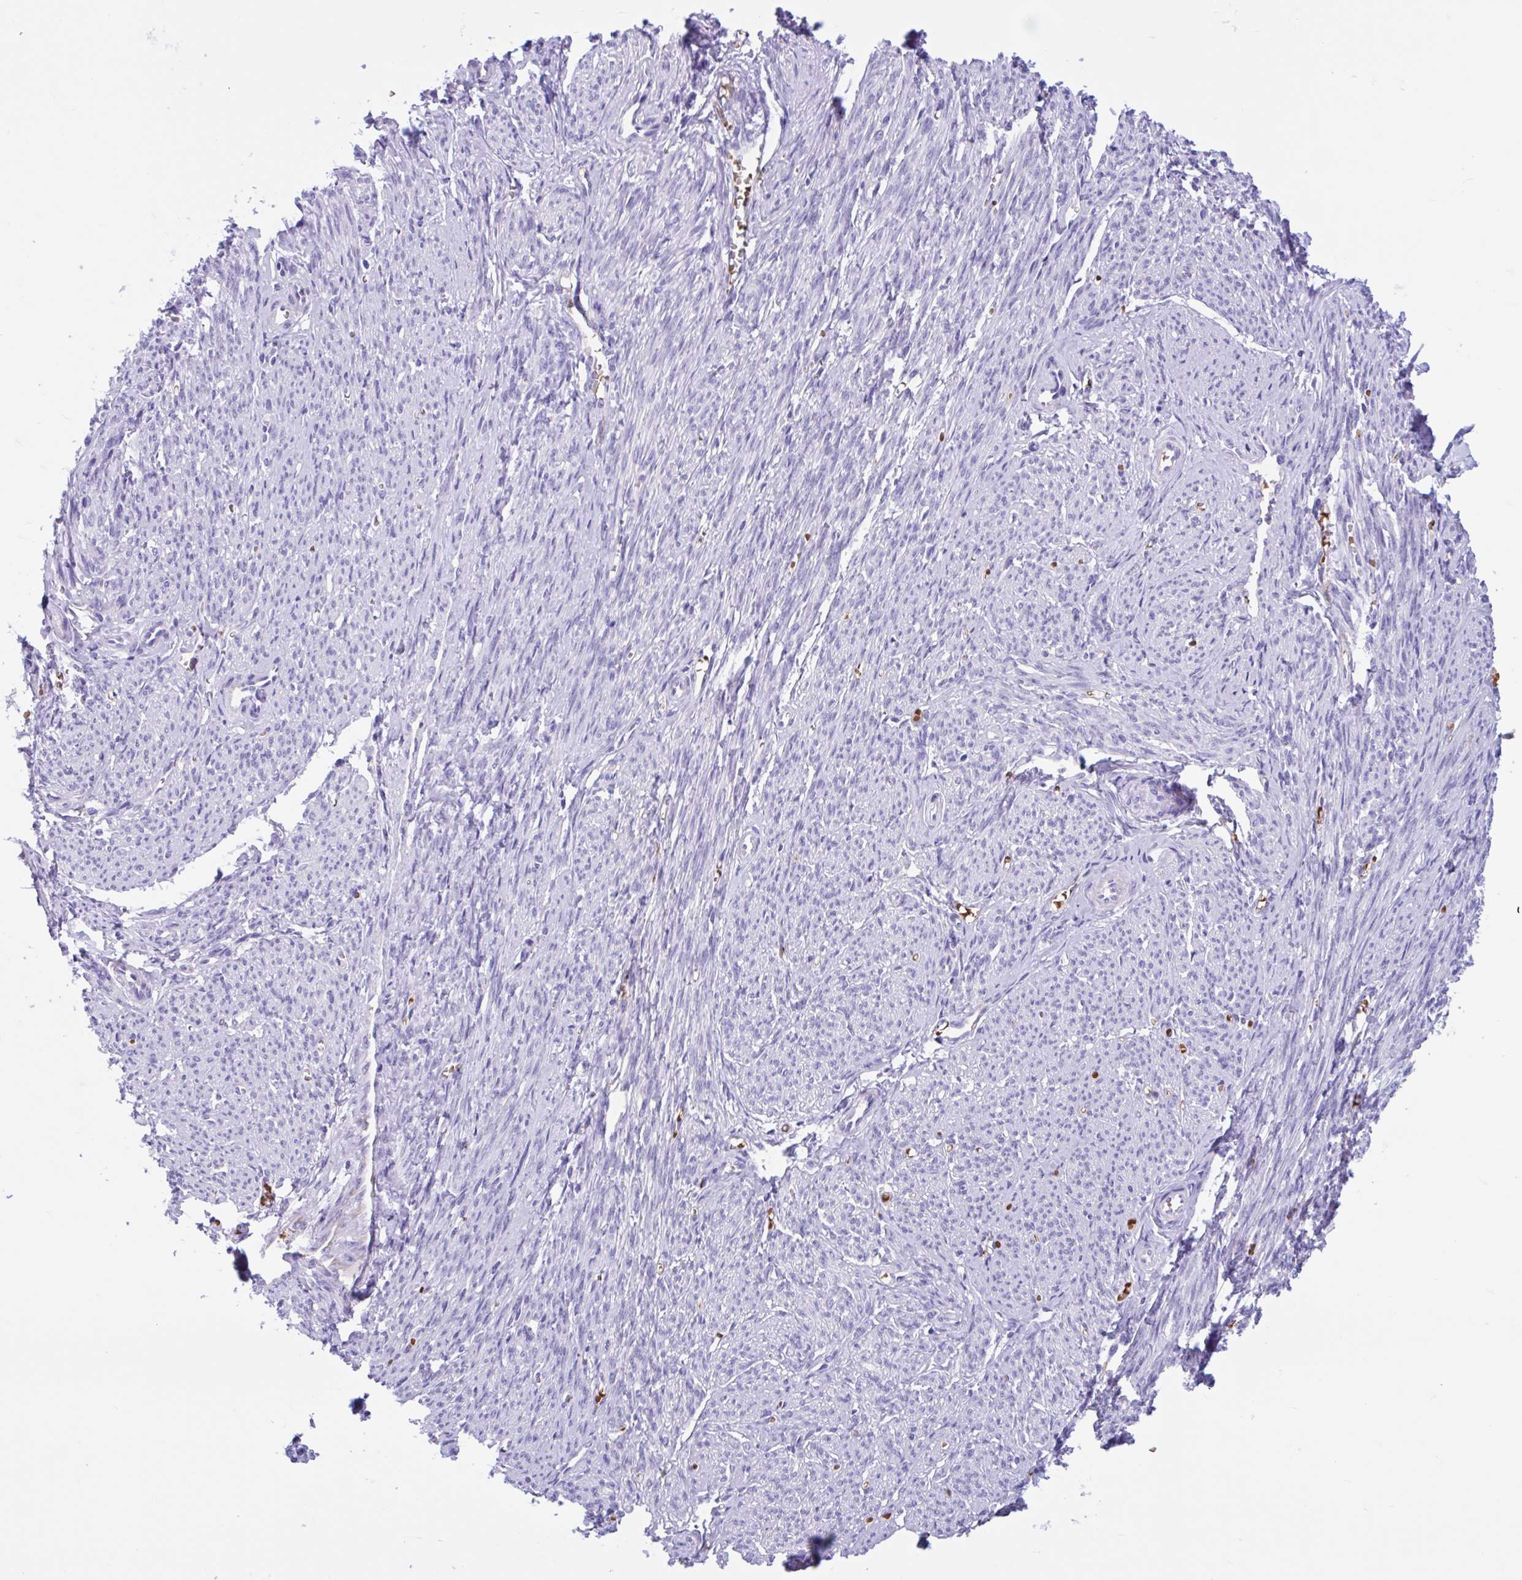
{"staining": {"intensity": "negative", "quantity": "none", "location": "none"}, "tissue": "smooth muscle", "cell_type": "Smooth muscle cells", "image_type": "normal", "snomed": [{"axis": "morphology", "description": "Normal tissue, NOS"}, {"axis": "topography", "description": "Smooth muscle"}], "caption": "IHC micrograph of benign smooth muscle: human smooth muscle stained with DAB (3,3'-diaminobenzidine) exhibits no significant protein expression in smooth muscle cells.", "gene": "TMEM79", "patient": {"sex": "female", "age": 65}}